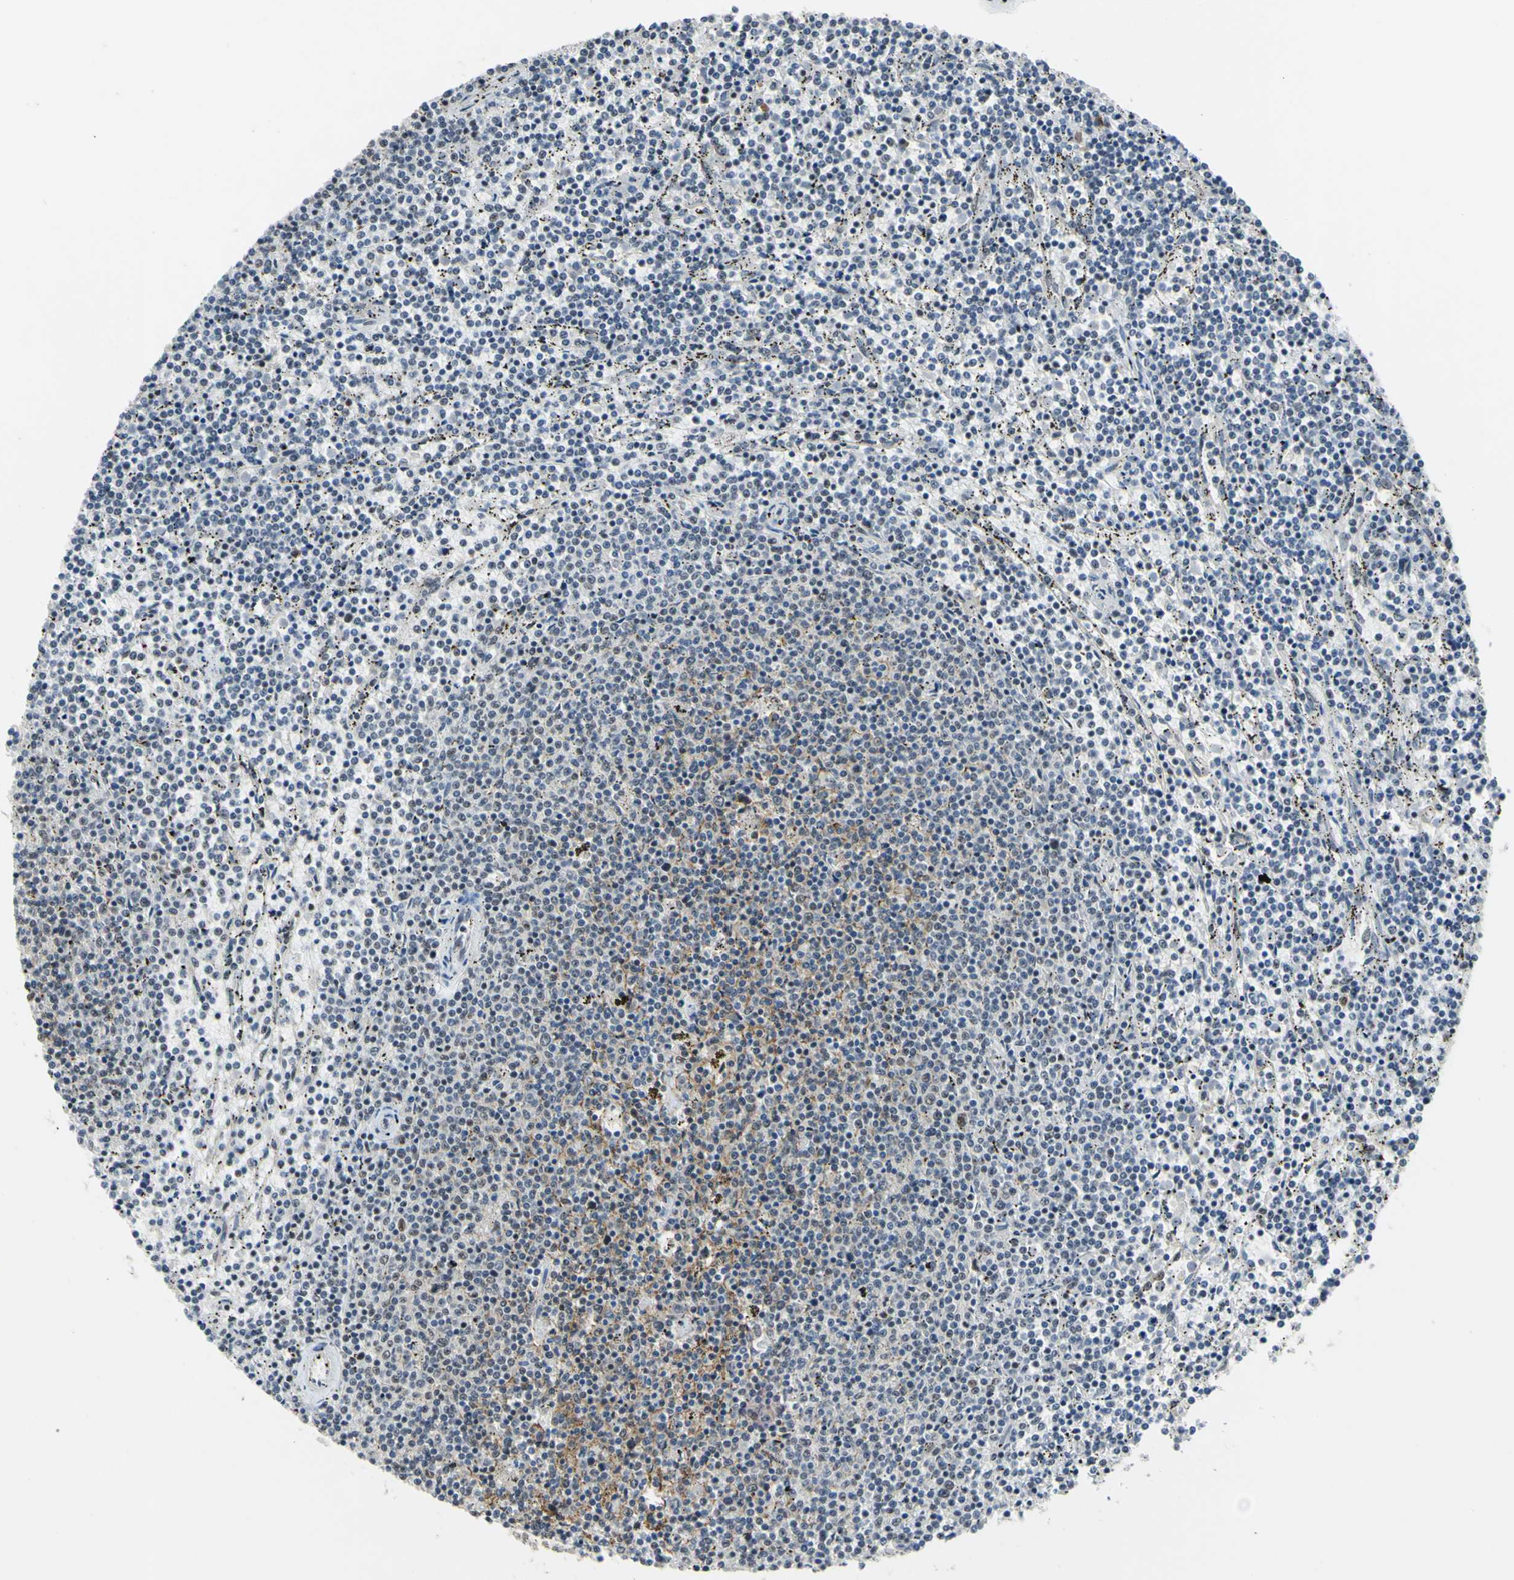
{"staining": {"intensity": "negative", "quantity": "none", "location": "none"}, "tissue": "lymphoma", "cell_type": "Tumor cells", "image_type": "cancer", "snomed": [{"axis": "morphology", "description": "Malignant lymphoma, non-Hodgkin's type, Low grade"}, {"axis": "topography", "description": "Spleen"}], "caption": "Lymphoma was stained to show a protein in brown. There is no significant expression in tumor cells.", "gene": "LHX9", "patient": {"sex": "female", "age": 50}}